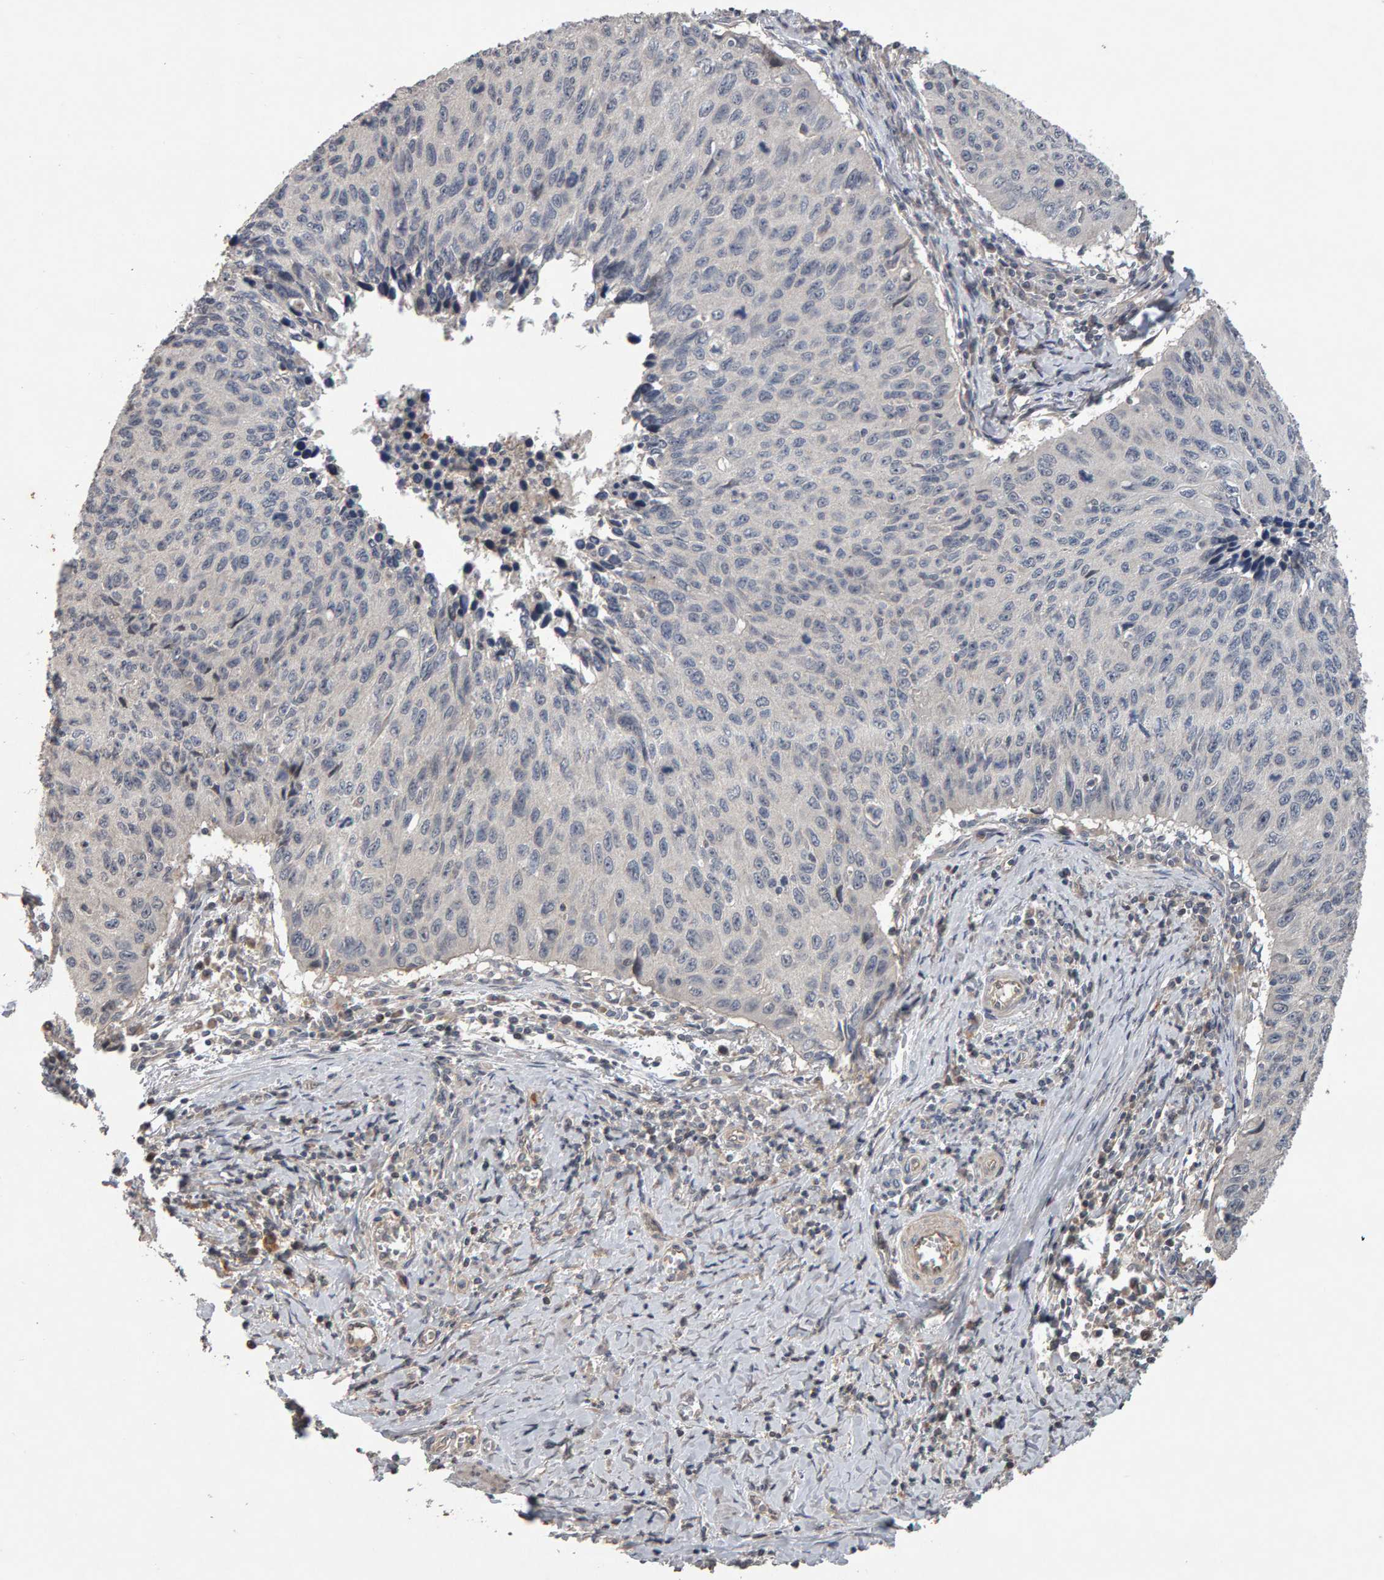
{"staining": {"intensity": "negative", "quantity": "none", "location": "none"}, "tissue": "cervical cancer", "cell_type": "Tumor cells", "image_type": "cancer", "snomed": [{"axis": "morphology", "description": "Squamous cell carcinoma, NOS"}, {"axis": "topography", "description": "Cervix"}], "caption": "A high-resolution micrograph shows immunohistochemistry staining of cervical cancer, which shows no significant expression in tumor cells.", "gene": "COASY", "patient": {"sex": "female", "age": 53}}